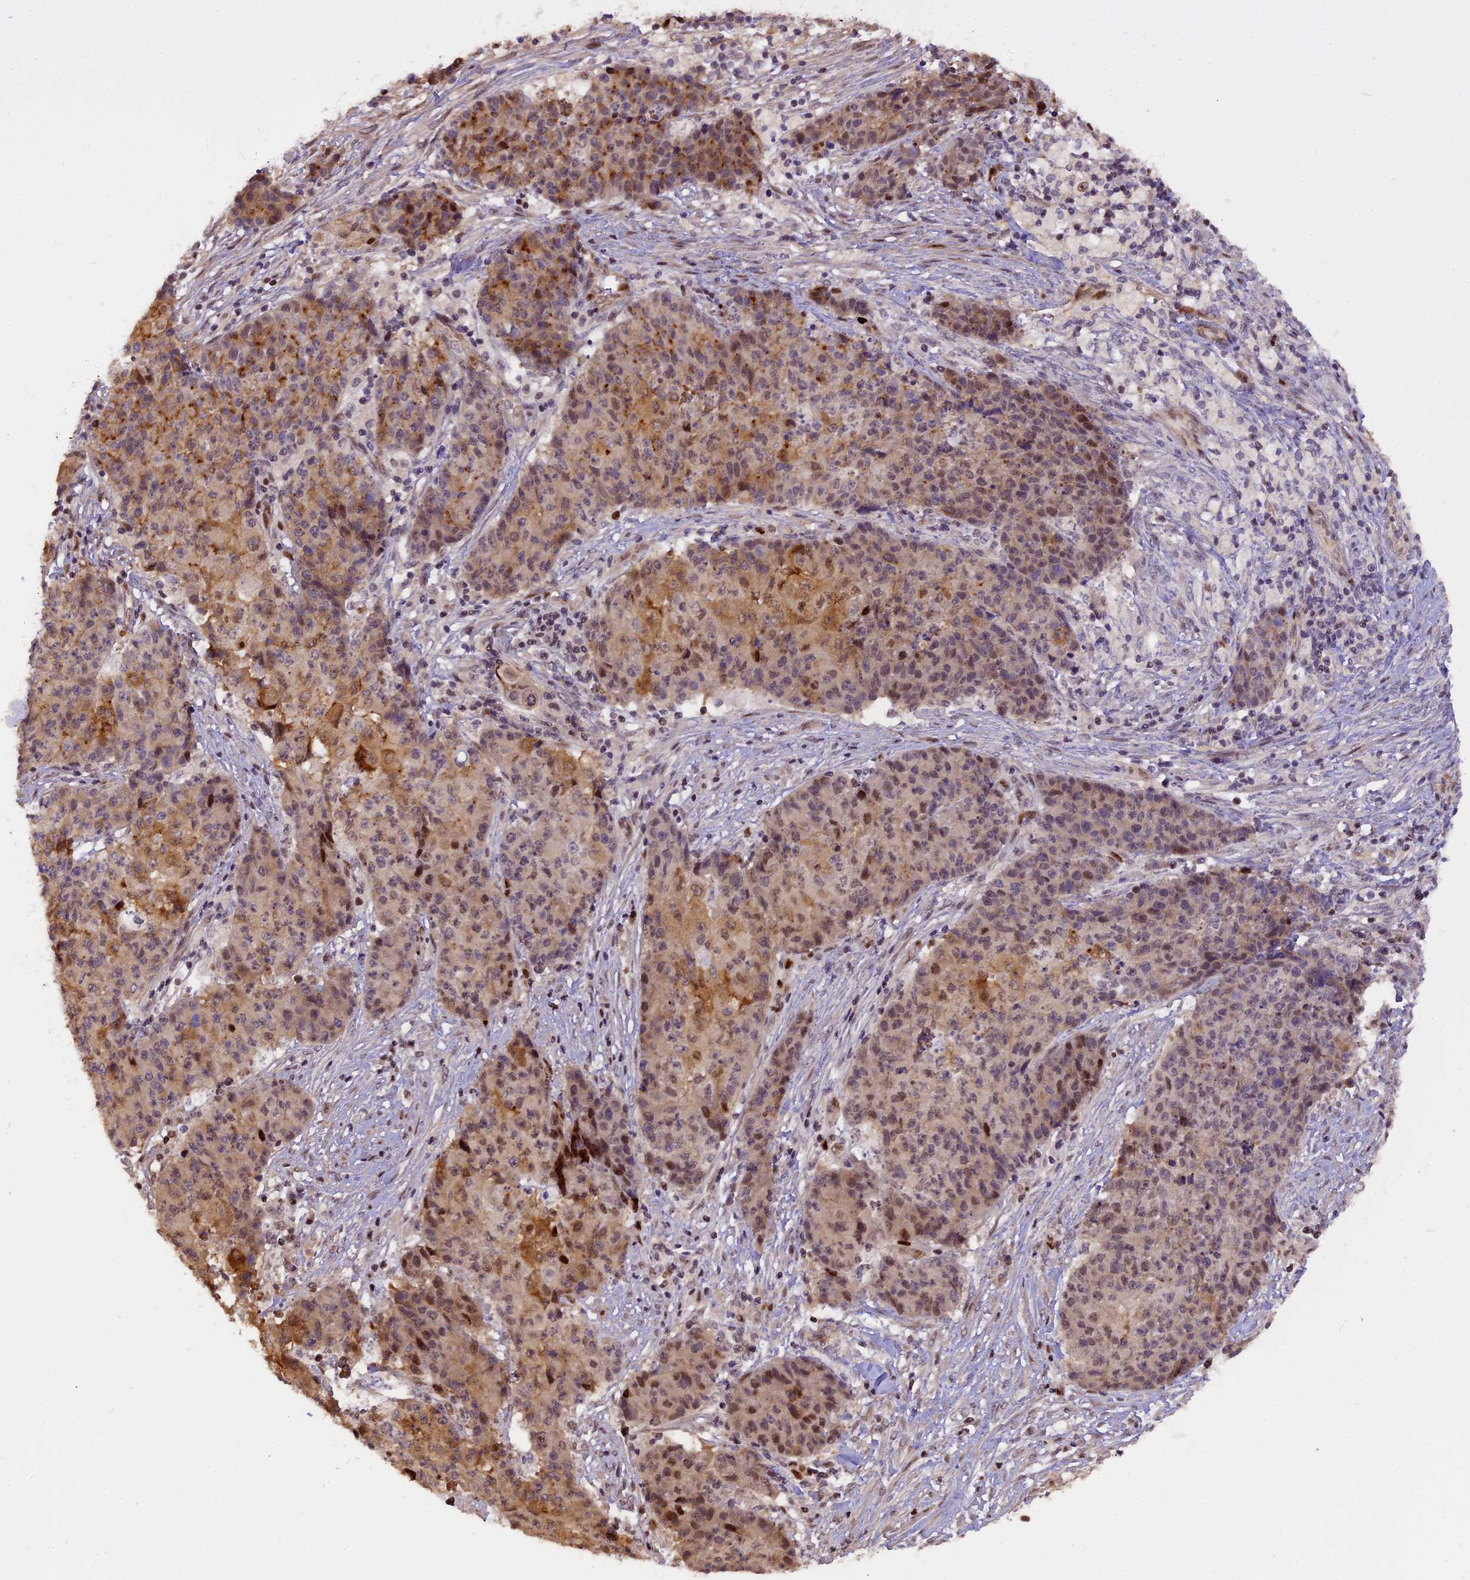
{"staining": {"intensity": "moderate", "quantity": "25%-75%", "location": "cytoplasmic/membranous,nuclear"}, "tissue": "ovarian cancer", "cell_type": "Tumor cells", "image_type": "cancer", "snomed": [{"axis": "morphology", "description": "Carcinoma, endometroid"}, {"axis": "topography", "description": "Ovary"}], "caption": "Ovarian cancer stained for a protein displays moderate cytoplasmic/membranous and nuclear positivity in tumor cells.", "gene": "MICALL1", "patient": {"sex": "female", "age": 42}}